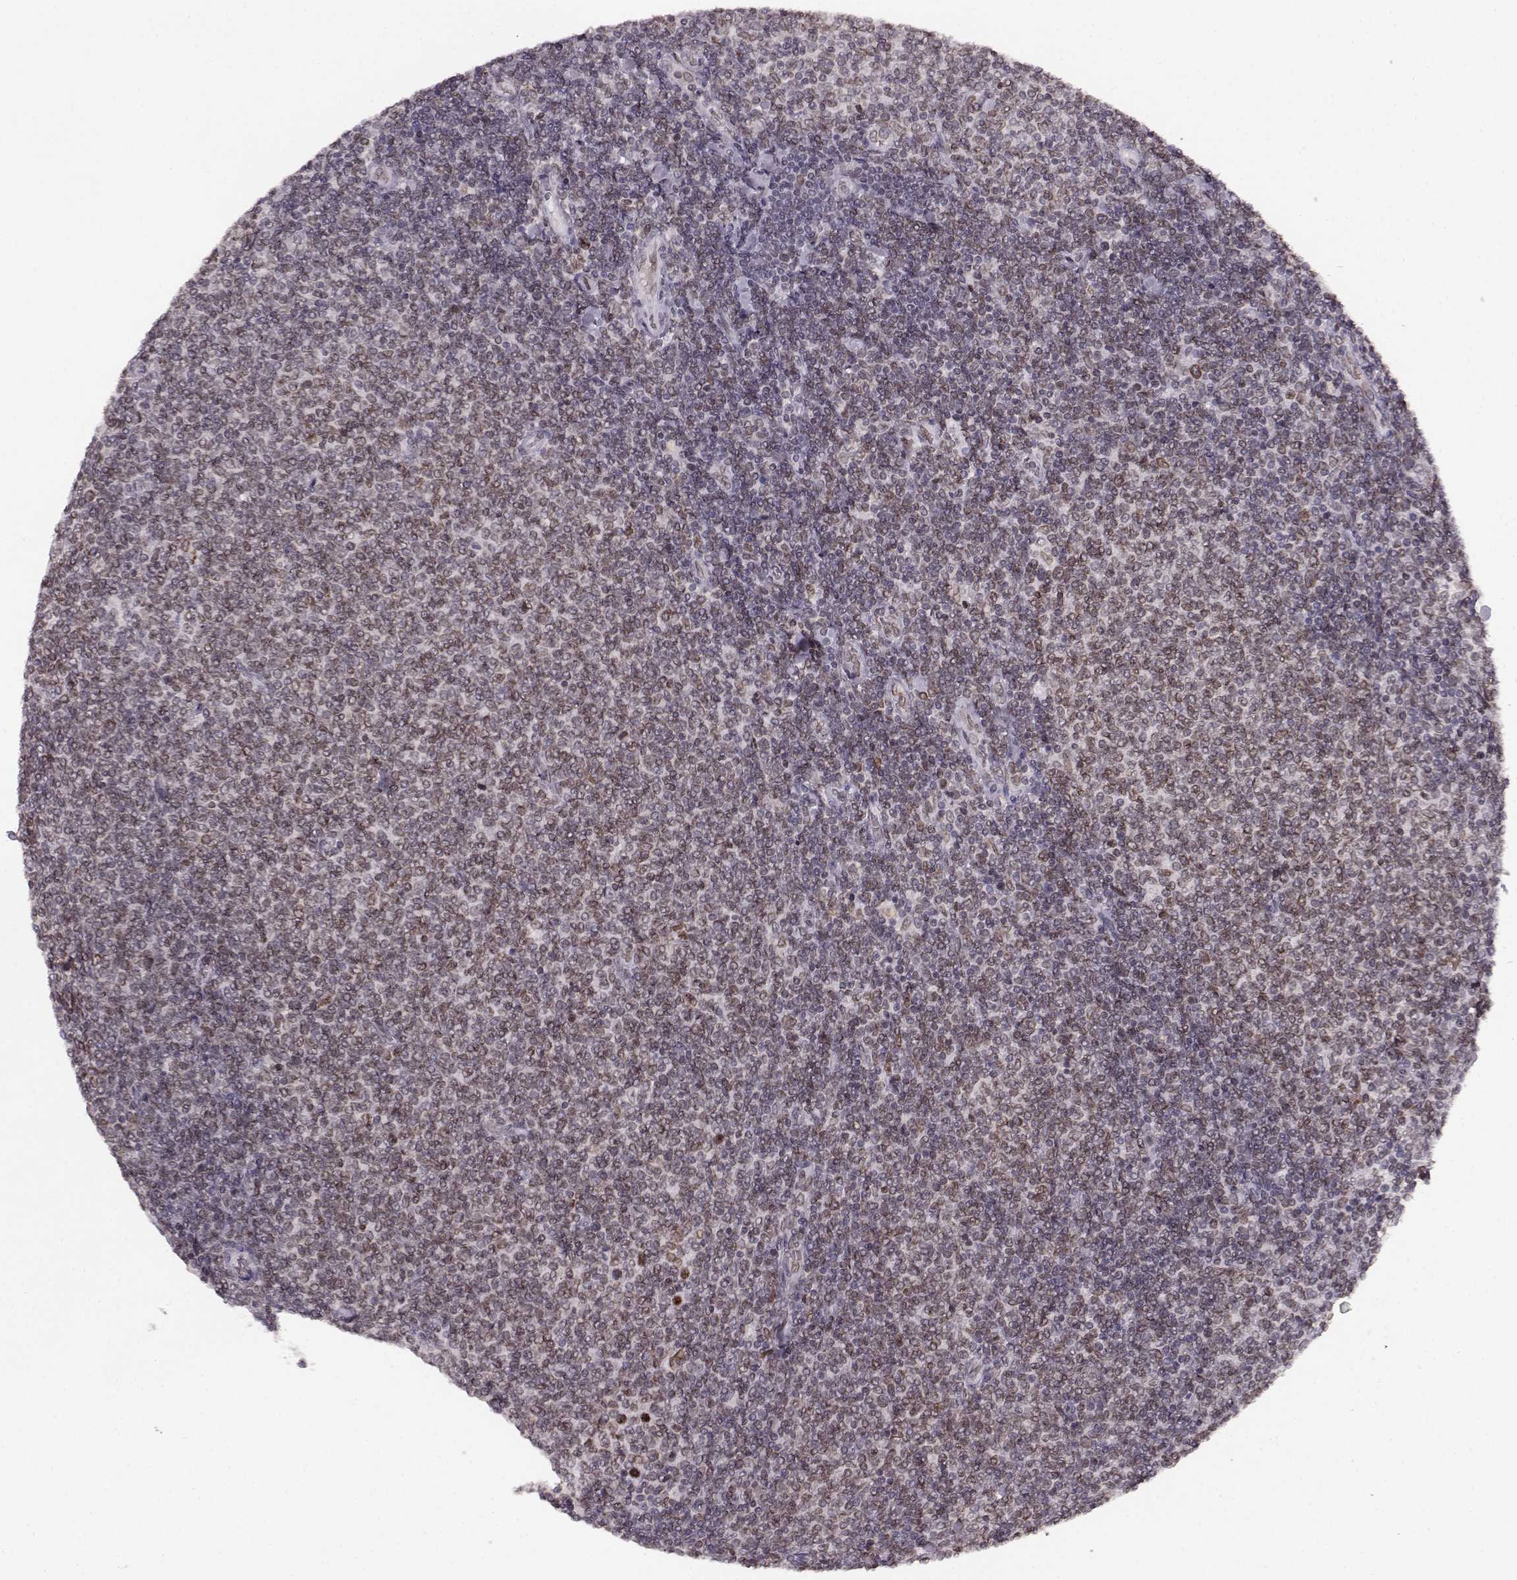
{"staining": {"intensity": "weak", "quantity": "25%-75%", "location": "cytoplasmic/membranous,nuclear"}, "tissue": "lymphoma", "cell_type": "Tumor cells", "image_type": "cancer", "snomed": [{"axis": "morphology", "description": "Malignant lymphoma, non-Hodgkin's type, Low grade"}, {"axis": "topography", "description": "Lymph node"}], "caption": "Protein expression analysis of low-grade malignant lymphoma, non-Hodgkin's type reveals weak cytoplasmic/membranous and nuclear positivity in approximately 25%-75% of tumor cells.", "gene": "DCAF12", "patient": {"sex": "male", "age": 52}}